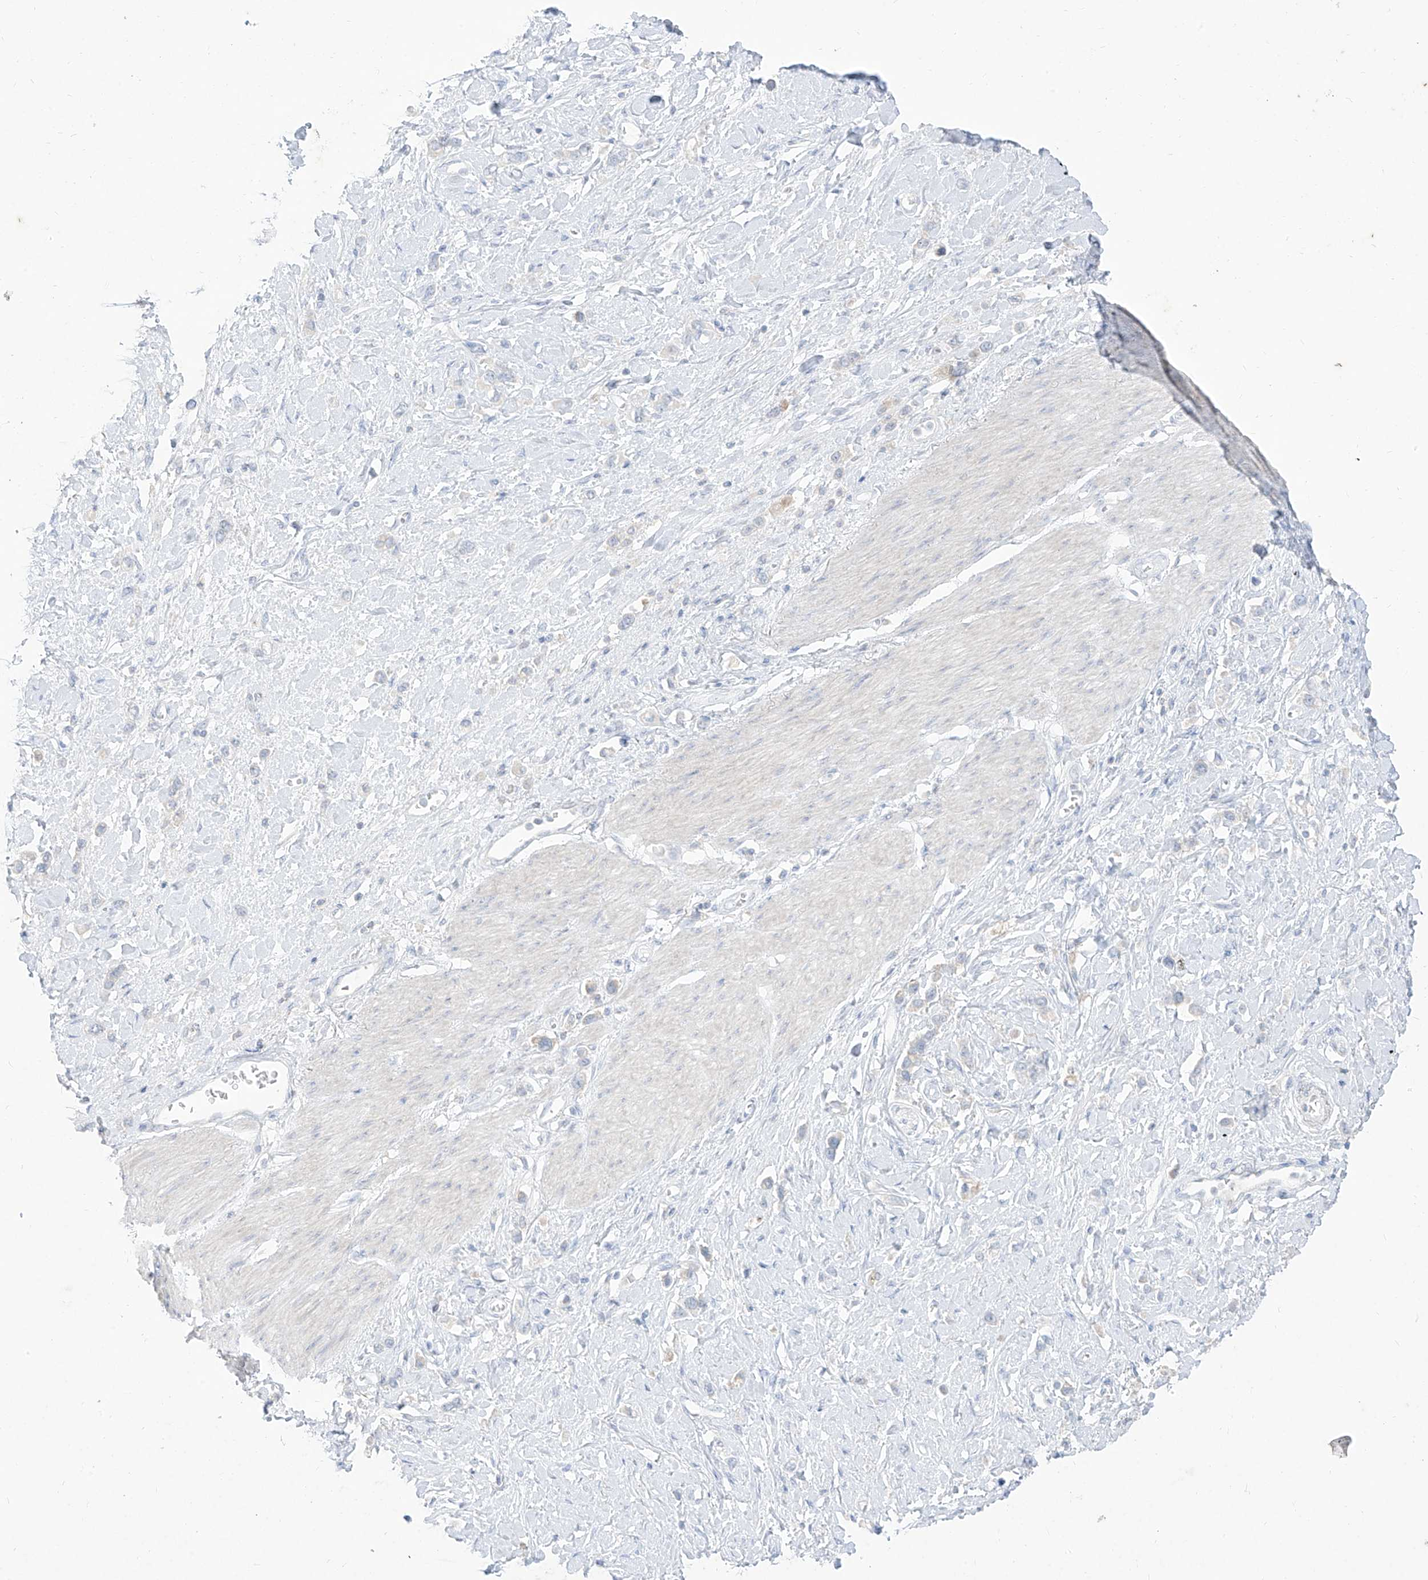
{"staining": {"intensity": "negative", "quantity": "none", "location": "none"}, "tissue": "stomach cancer", "cell_type": "Tumor cells", "image_type": "cancer", "snomed": [{"axis": "morphology", "description": "Normal tissue, NOS"}, {"axis": "morphology", "description": "Adenocarcinoma, NOS"}, {"axis": "topography", "description": "Stomach, upper"}, {"axis": "topography", "description": "Stomach"}], "caption": "Micrograph shows no protein positivity in tumor cells of stomach cancer (adenocarcinoma) tissue.", "gene": "TGM4", "patient": {"sex": "female", "age": 65}}